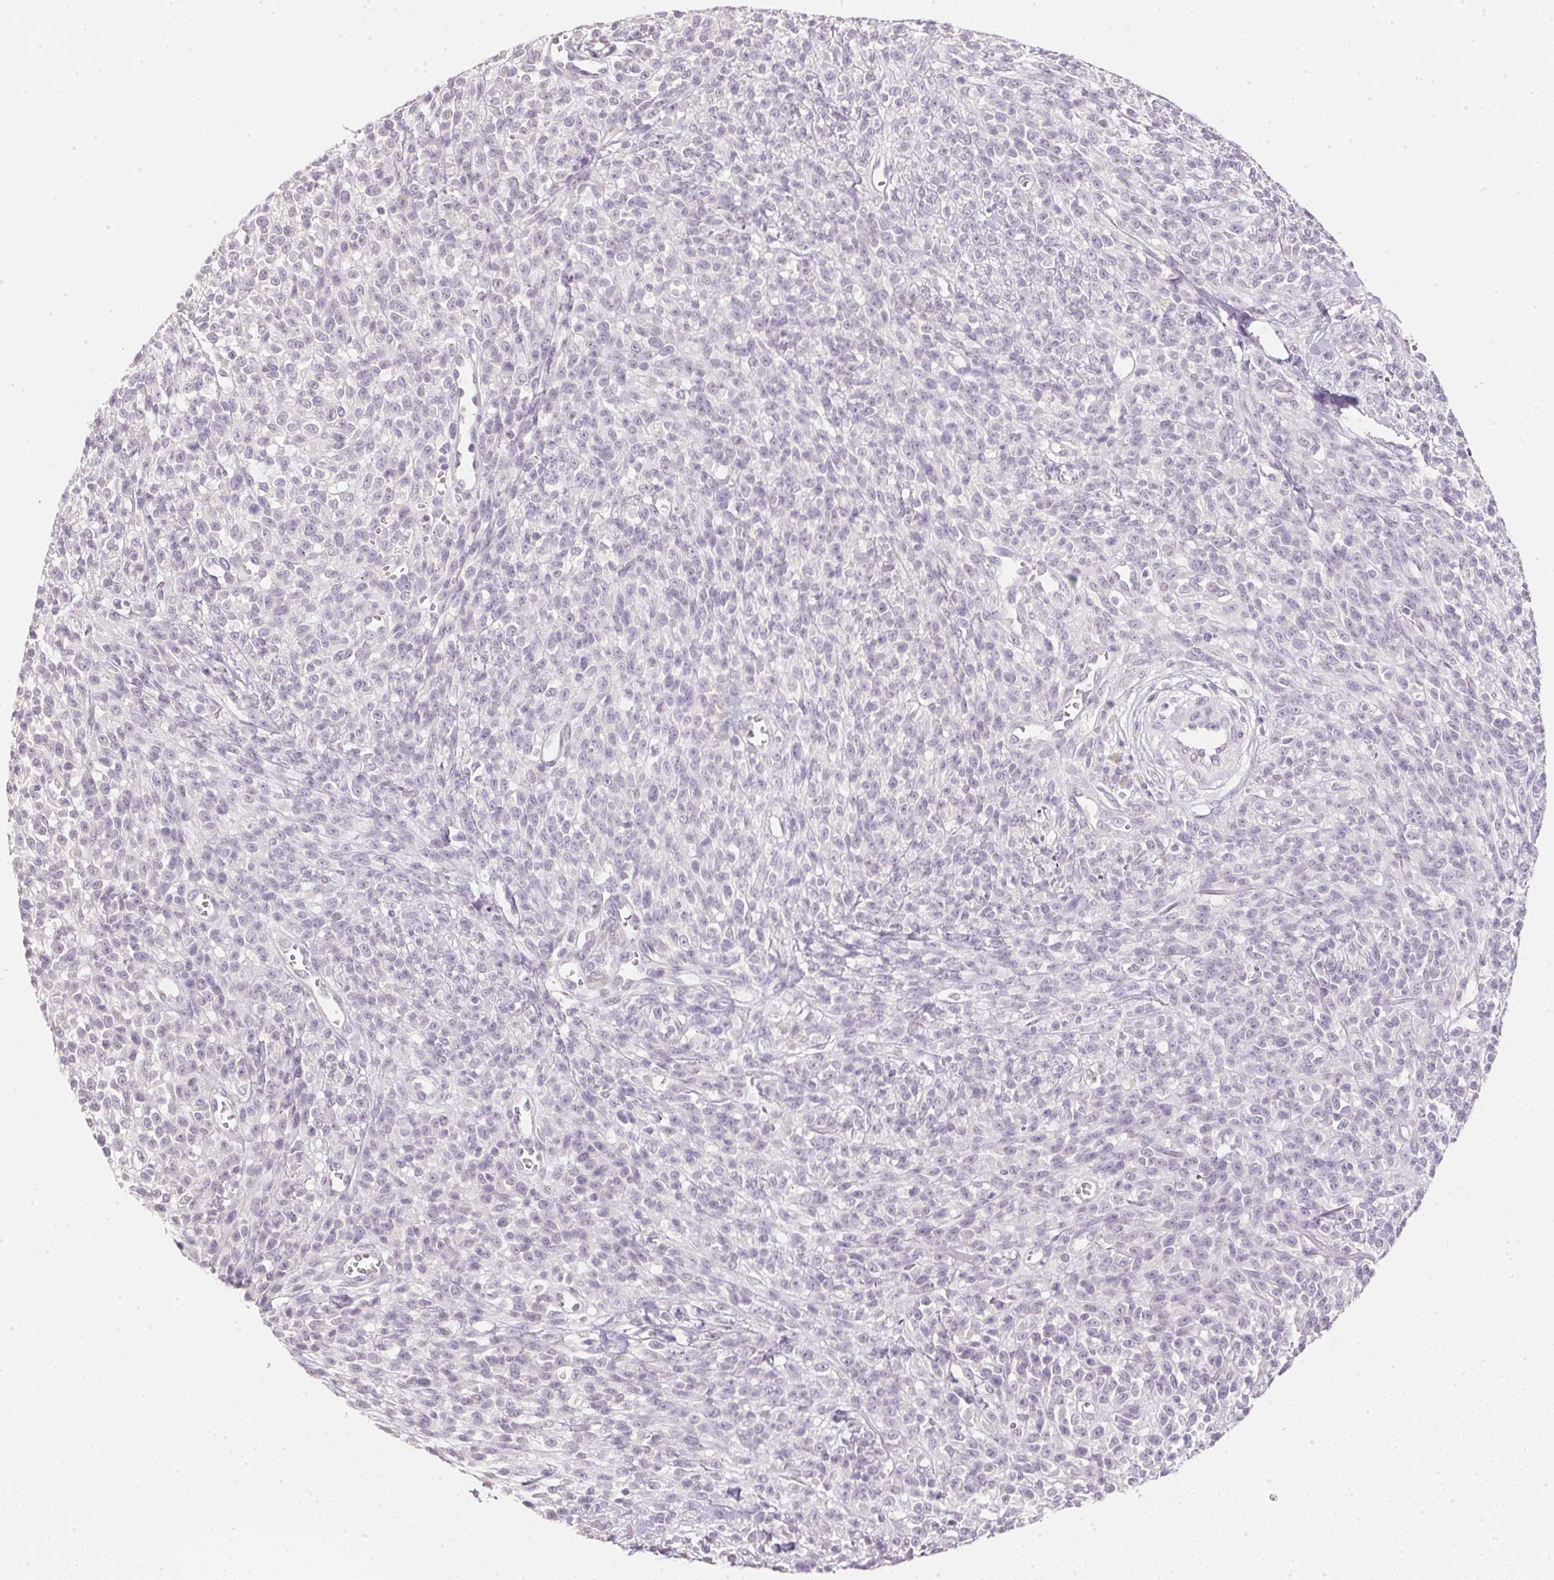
{"staining": {"intensity": "negative", "quantity": "none", "location": "none"}, "tissue": "melanoma", "cell_type": "Tumor cells", "image_type": "cancer", "snomed": [{"axis": "morphology", "description": "Malignant melanoma, NOS"}, {"axis": "topography", "description": "Skin"}, {"axis": "topography", "description": "Skin of trunk"}], "caption": "Melanoma stained for a protein using immunohistochemistry (IHC) exhibits no positivity tumor cells.", "gene": "DHCR24", "patient": {"sex": "male", "age": 74}}